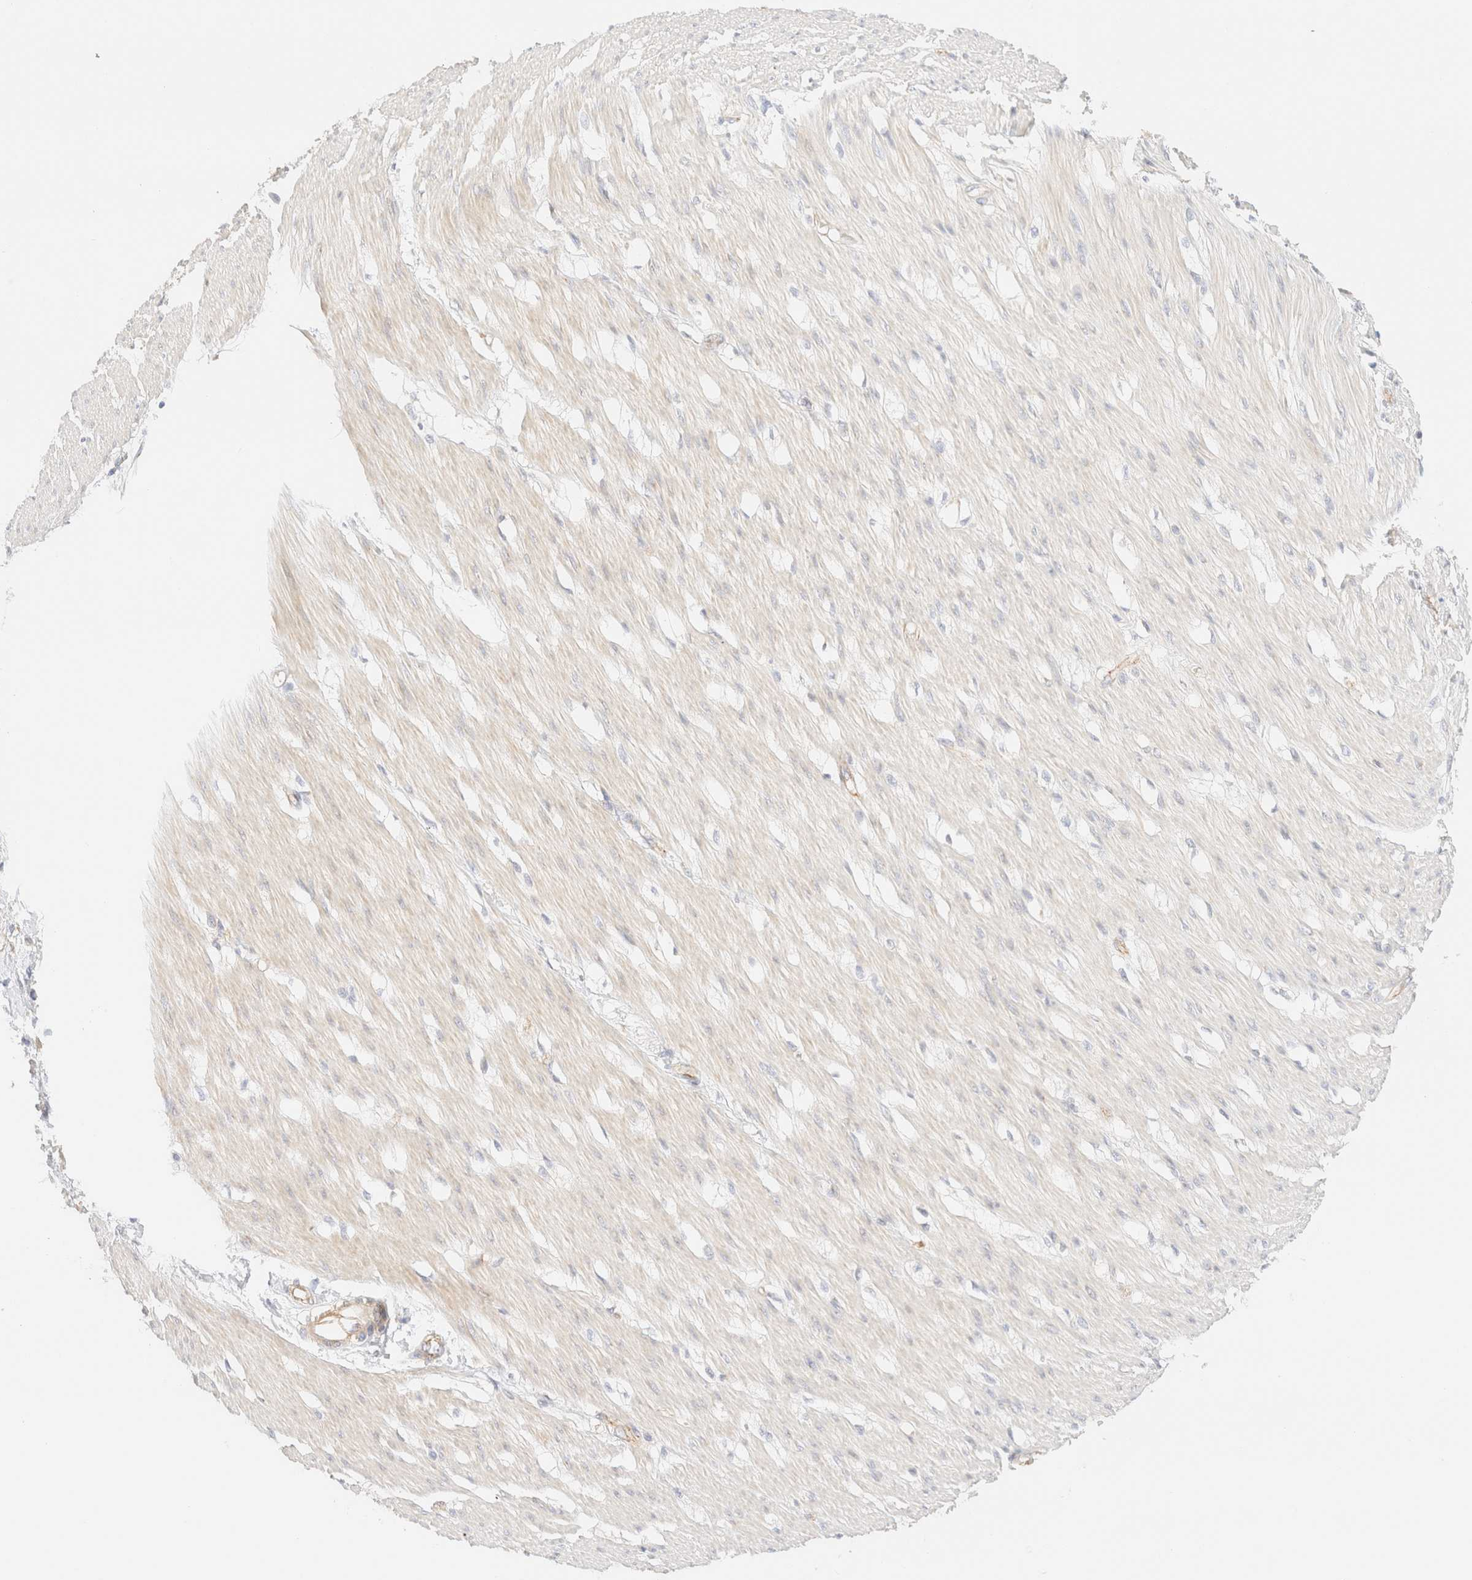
{"staining": {"intensity": "weak", "quantity": "<25%", "location": "cytoplasmic/membranous"}, "tissue": "smooth muscle", "cell_type": "Smooth muscle cells", "image_type": "normal", "snomed": [{"axis": "morphology", "description": "Normal tissue, NOS"}, {"axis": "morphology", "description": "Adenocarcinoma, NOS"}, {"axis": "topography", "description": "Smooth muscle"}, {"axis": "topography", "description": "Colon"}], "caption": "The photomicrograph exhibits no staining of smooth muscle cells in normal smooth muscle. (Brightfield microscopy of DAB IHC at high magnification).", "gene": "MYO10", "patient": {"sex": "male", "age": 14}}